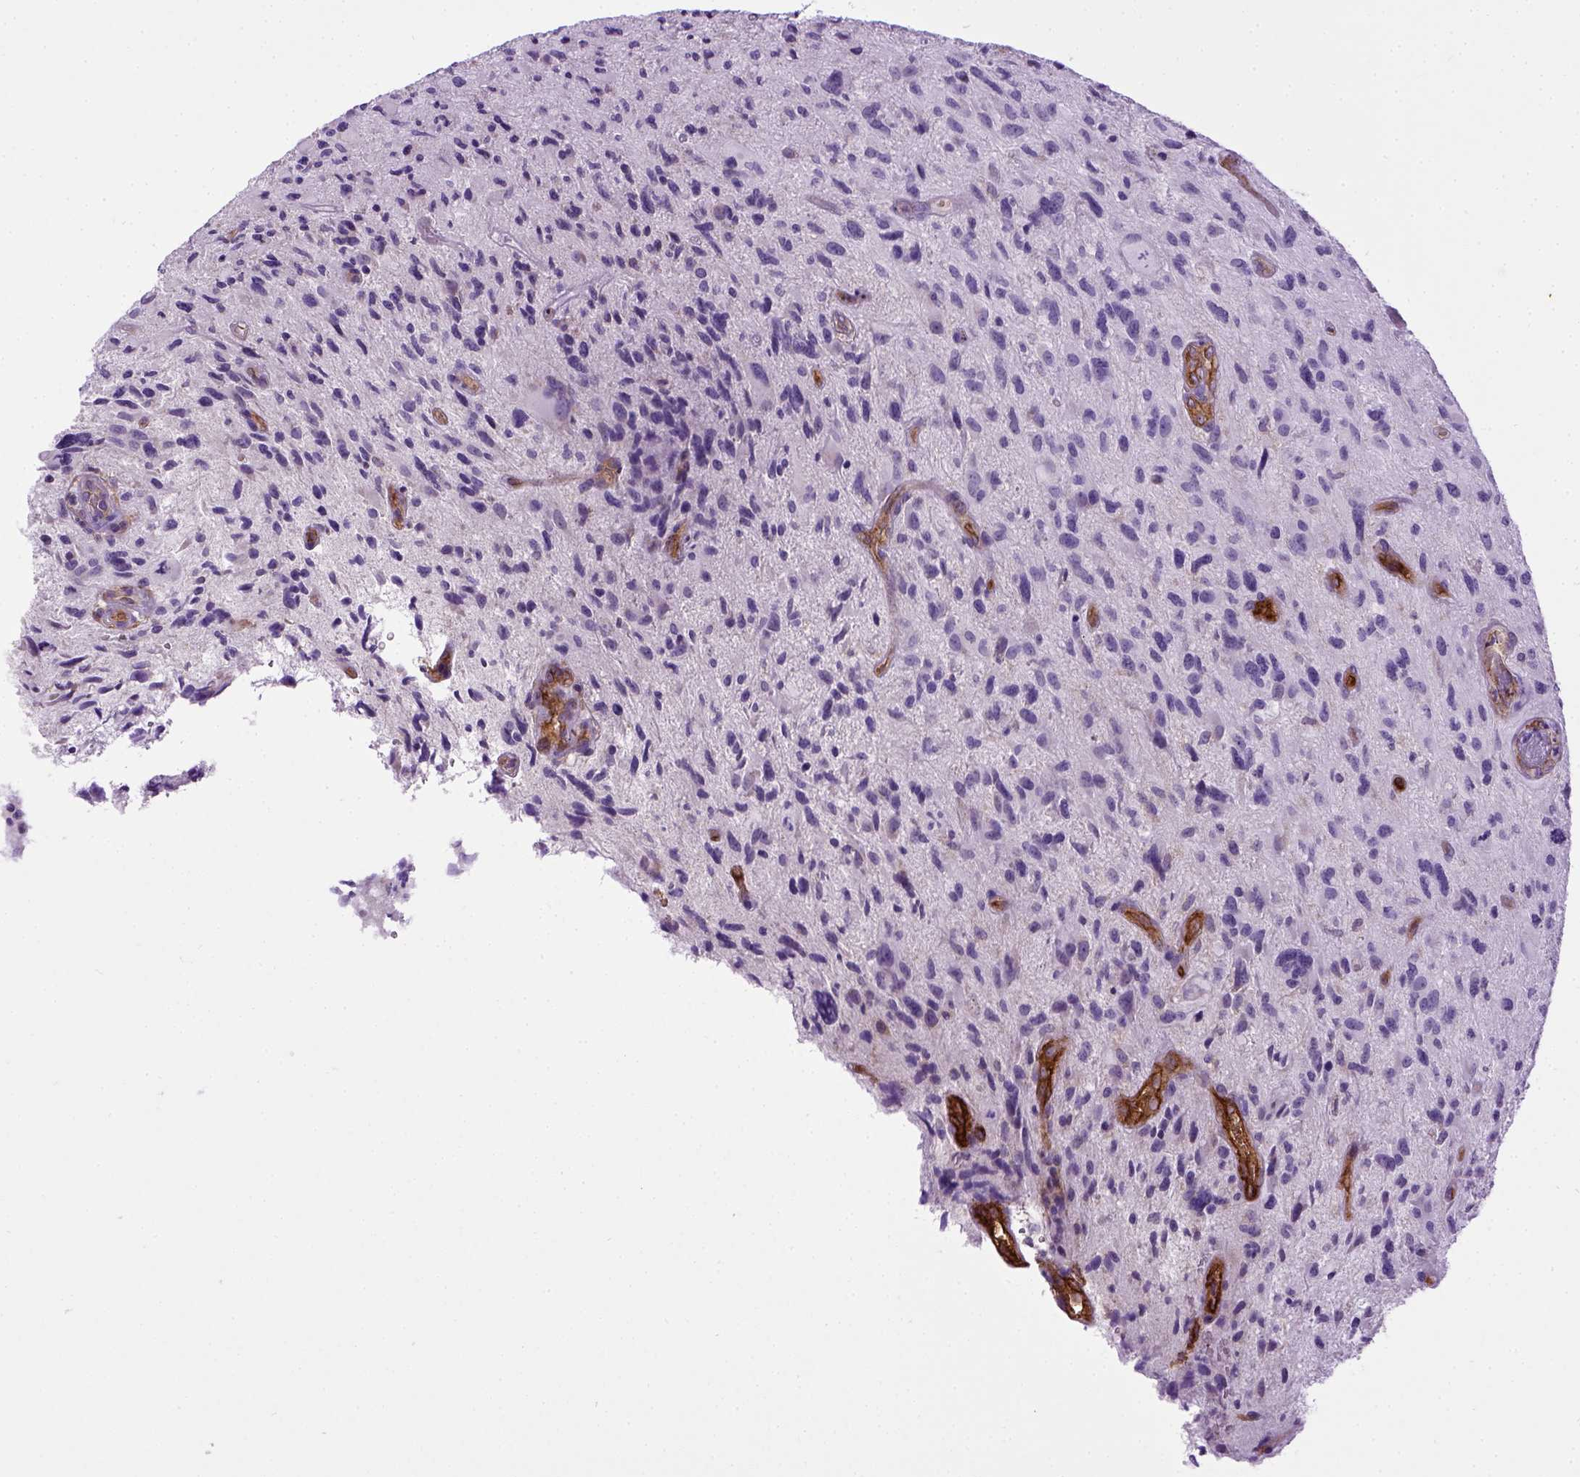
{"staining": {"intensity": "negative", "quantity": "none", "location": "none"}, "tissue": "glioma", "cell_type": "Tumor cells", "image_type": "cancer", "snomed": [{"axis": "morphology", "description": "Glioma, malignant, NOS"}, {"axis": "morphology", "description": "Glioma, malignant, High grade"}, {"axis": "topography", "description": "Brain"}], "caption": "The micrograph reveals no significant positivity in tumor cells of glioma. The staining is performed using DAB brown chromogen with nuclei counter-stained in using hematoxylin.", "gene": "ENG", "patient": {"sex": "female", "age": 71}}